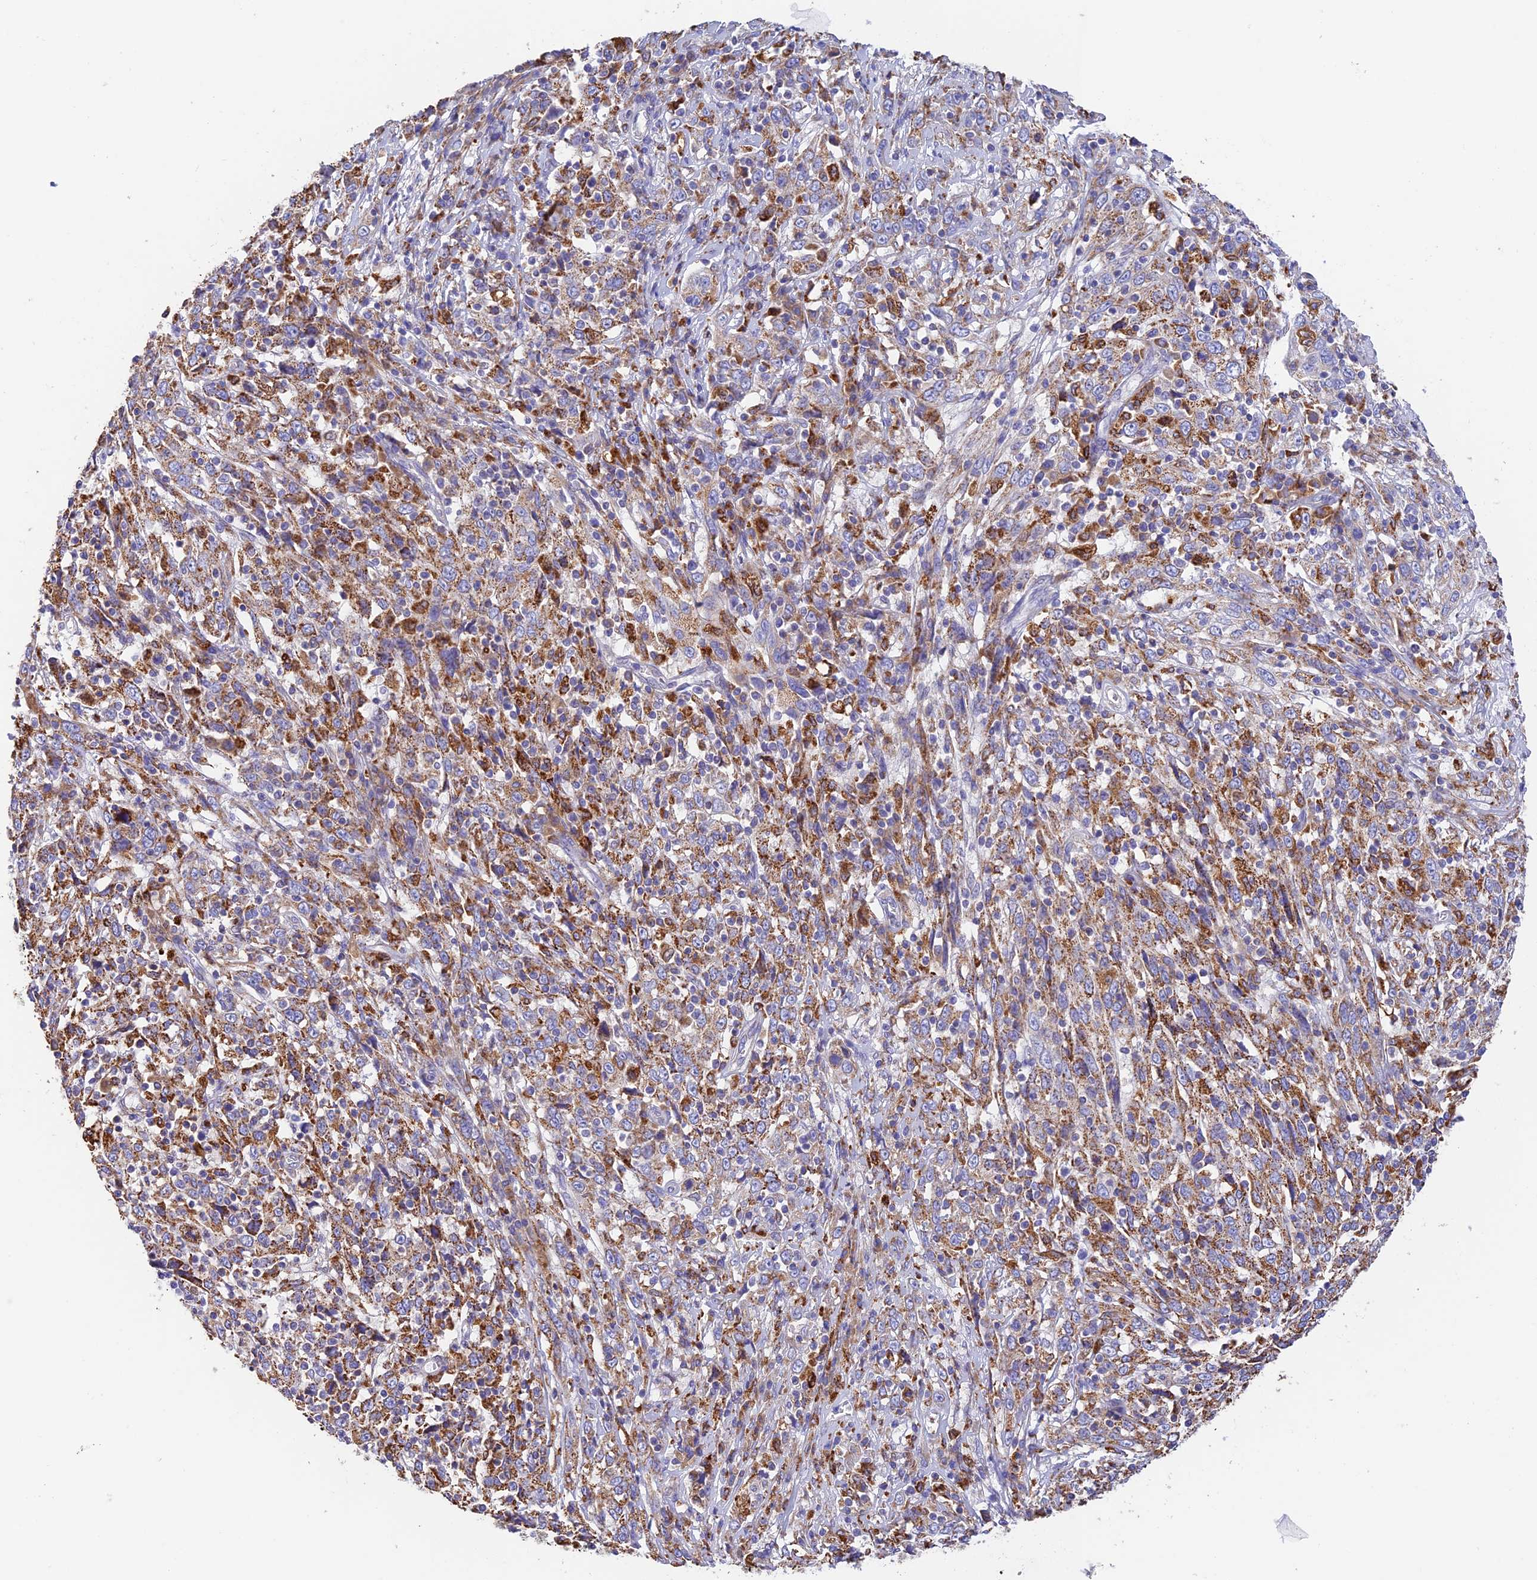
{"staining": {"intensity": "moderate", "quantity": ">75%", "location": "cytoplasmic/membranous"}, "tissue": "cervical cancer", "cell_type": "Tumor cells", "image_type": "cancer", "snomed": [{"axis": "morphology", "description": "Squamous cell carcinoma, NOS"}, {"axis": "topography", "description": "Cervix"}], "caption": "Immunohistochemistry (IHC) image of cervical cancer stained for a protein (brown), which demonstrates medium levels of moderate cytoplasmic/membranous staining in approximately >75% of tumor cells.", "gene": "VKORC1", "patient": {"sex": "female", "age": 46}}